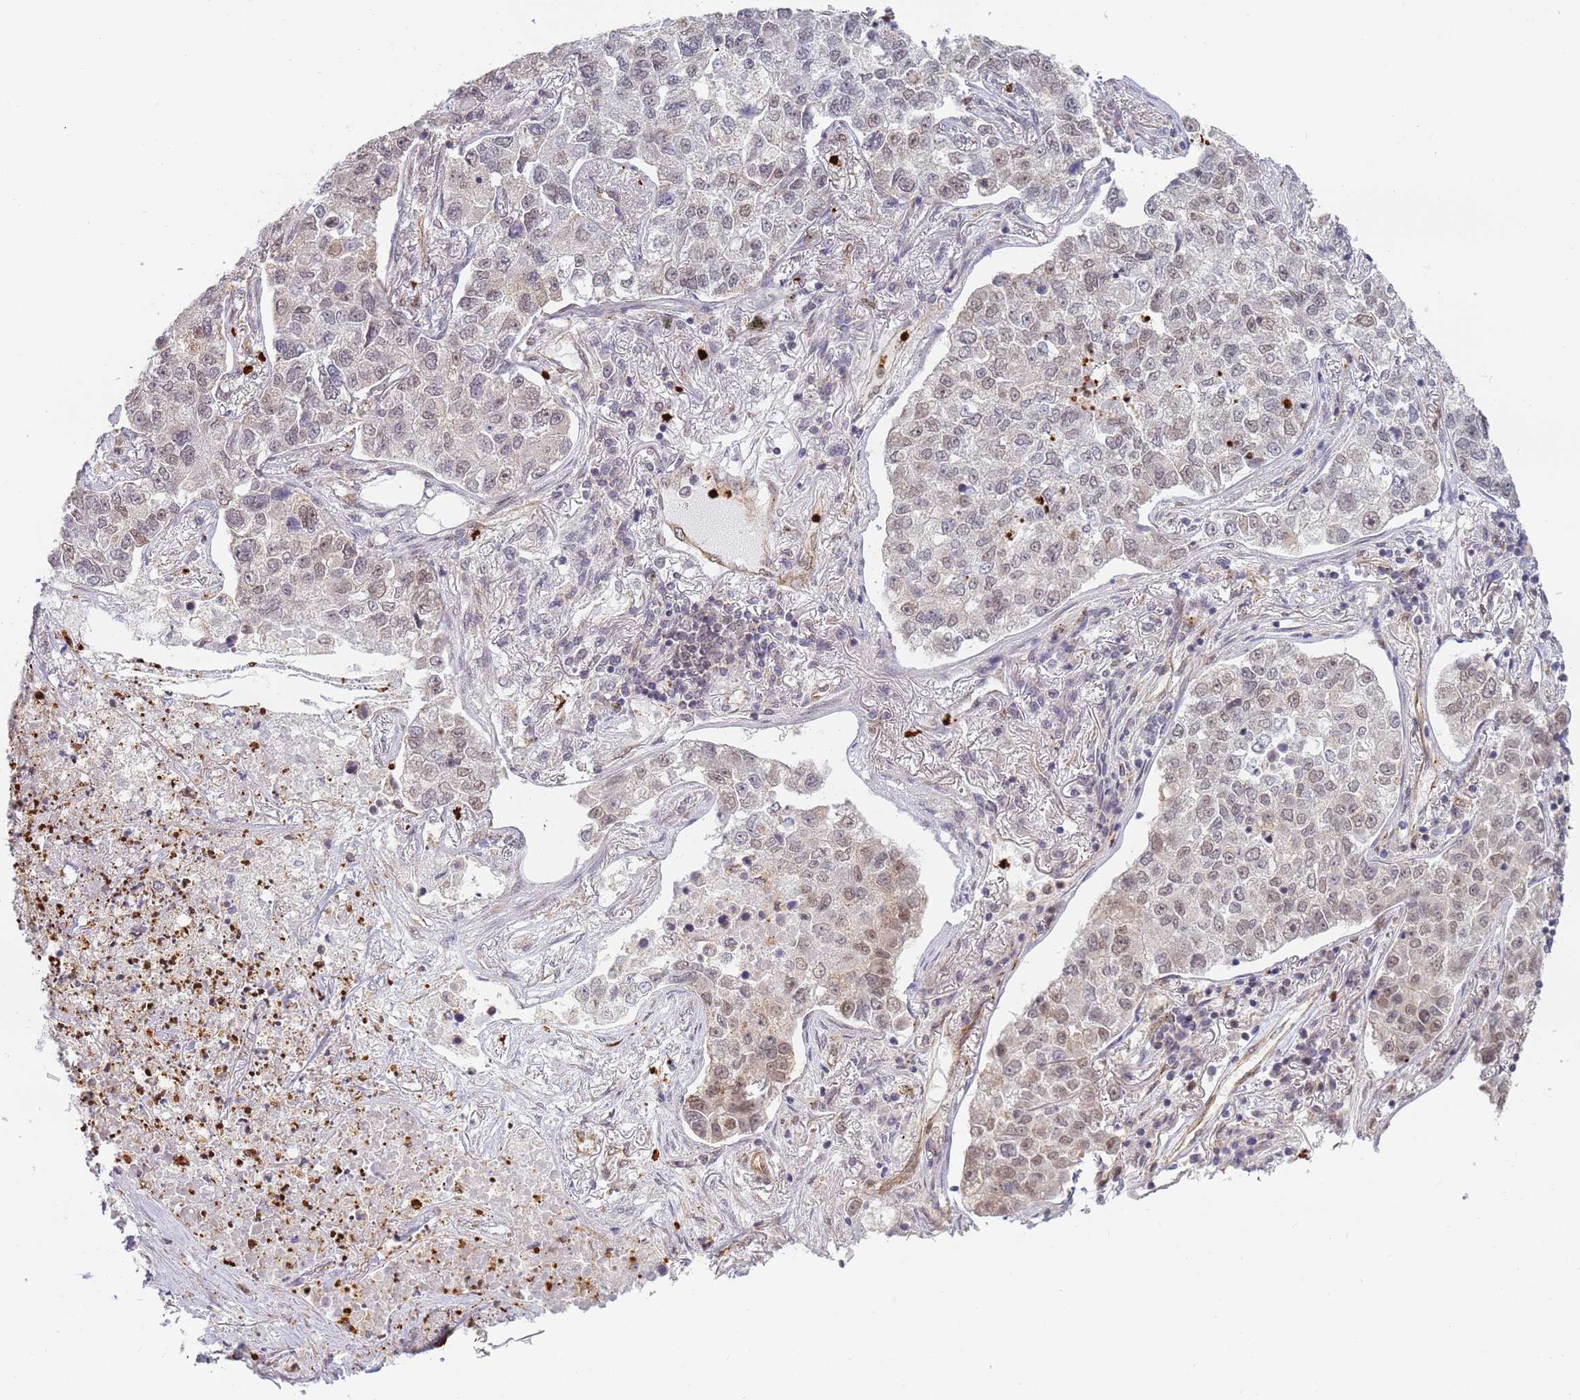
{"staining": {"intensity": "moderate", "quantity": "25%-75%", "location": "cytoplasmic/membranous,nuclear"}, "tissue": "lung cancer", "cell_type": "Tumor cells", "image_type": "cancer", "snomed": [{"axis": "morphology", "description": "Adenocarcinoma, NOS"}, {"axis": "topography", "description": "Lung"}], "caption": "Lung cancer (adenocarcinoma) stained with immunohistochemistry (IHC) displays moderate cytoplasmic/membranous and nuclear expression in approximately 25%-75% of tumor cells.", "gene": "CEP170", "patient": {"sex": "male", "age": 49}}